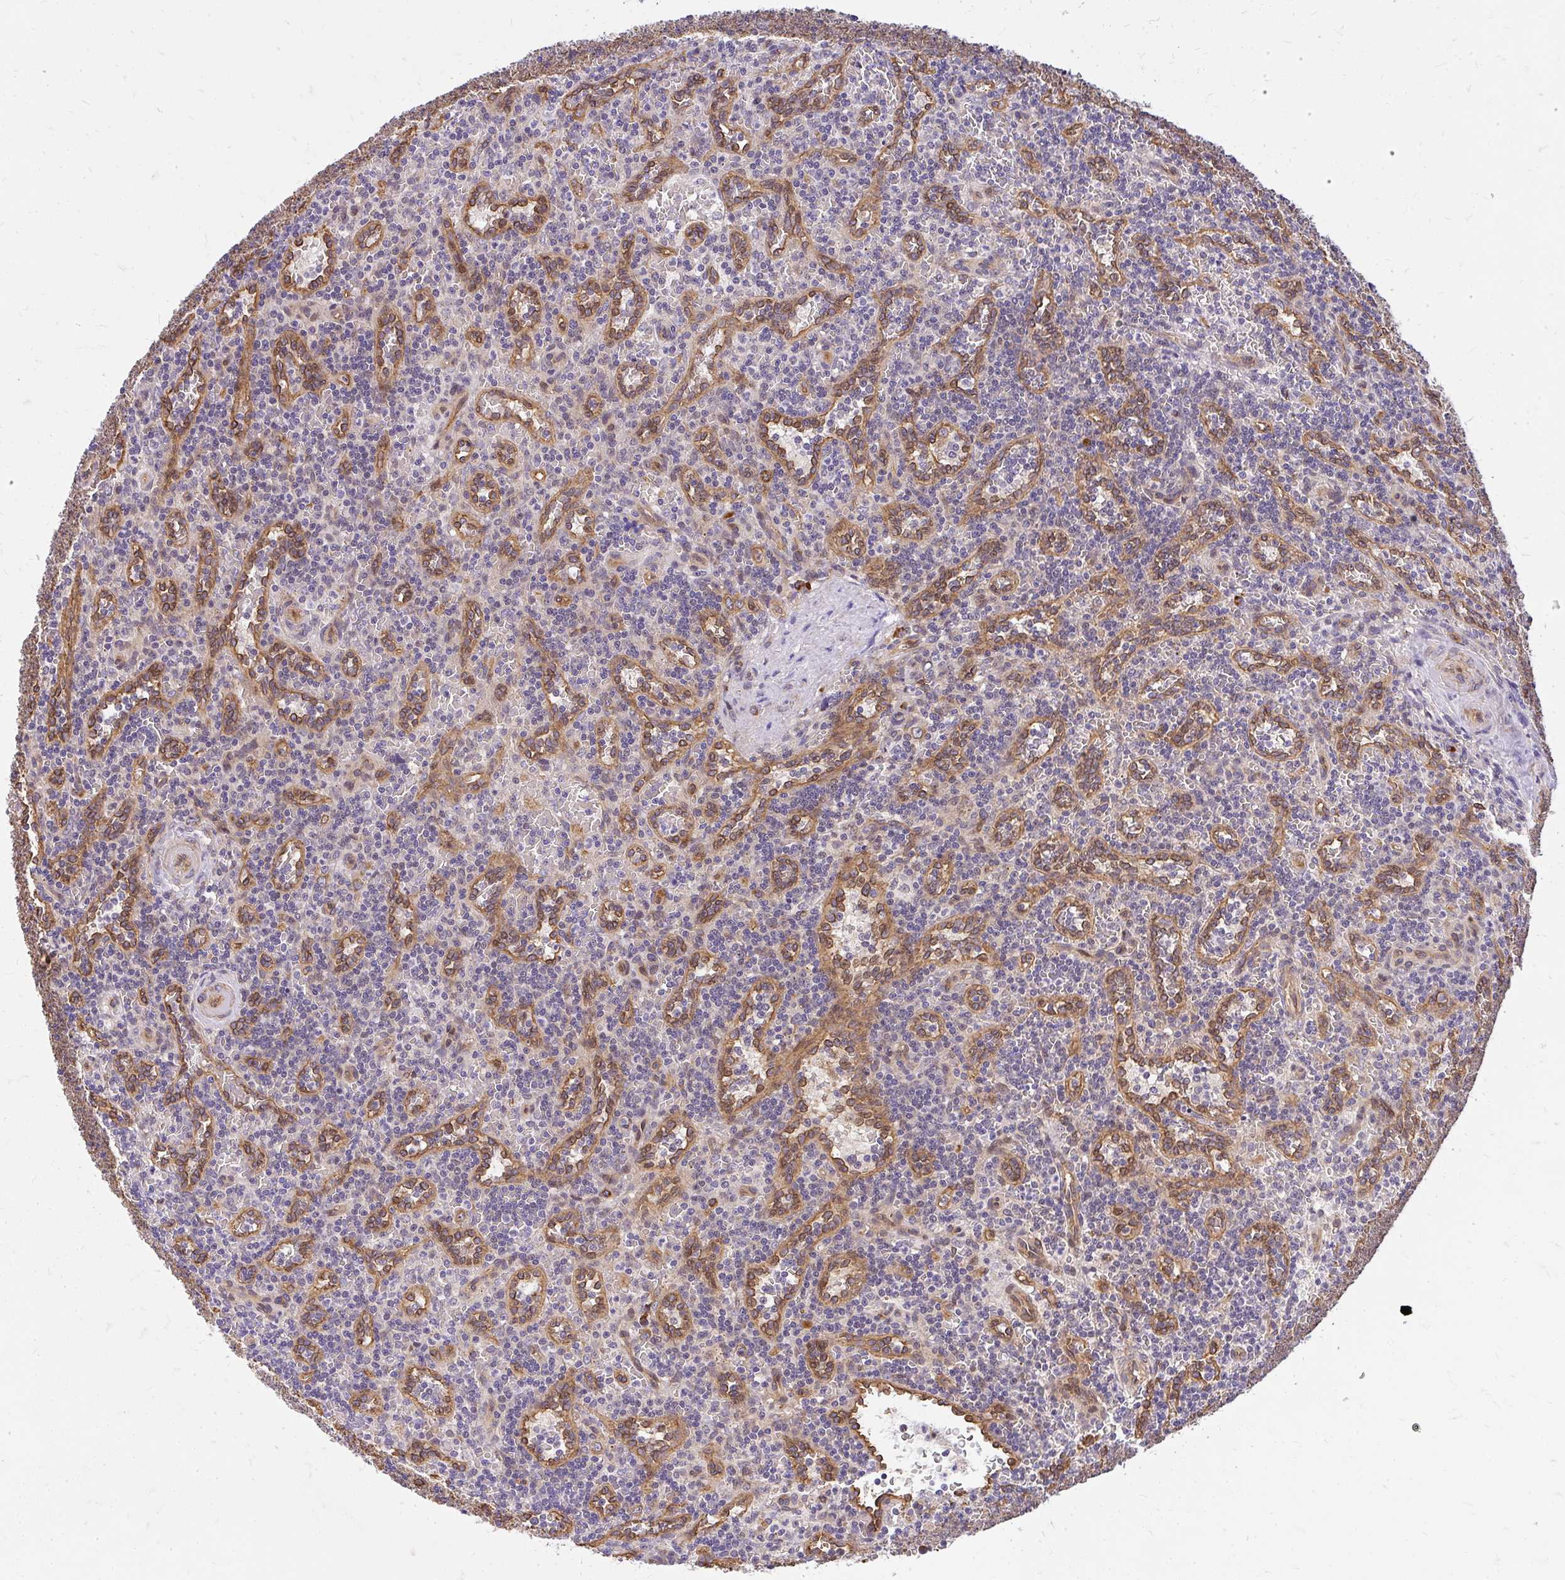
{"staining": {"intensity": "negative", "quantity": "none", "location": "none"}, "tissue": "lymphoma", "cell_type": "Tumor cells", "image_type": "cancer", "snomed": [{"axis": "morphology", "description": "Malignant lymphoma, non-Hodgkin's type, Low grade"}, {"axis": "topography", "description": "Spleen"}], "caption": "Lymphoma was stained to show a protein in brown. There is no significant positivity in tumor cells.", "gene": "RSKR", "patient": {"sex": "male", "age": 73}}